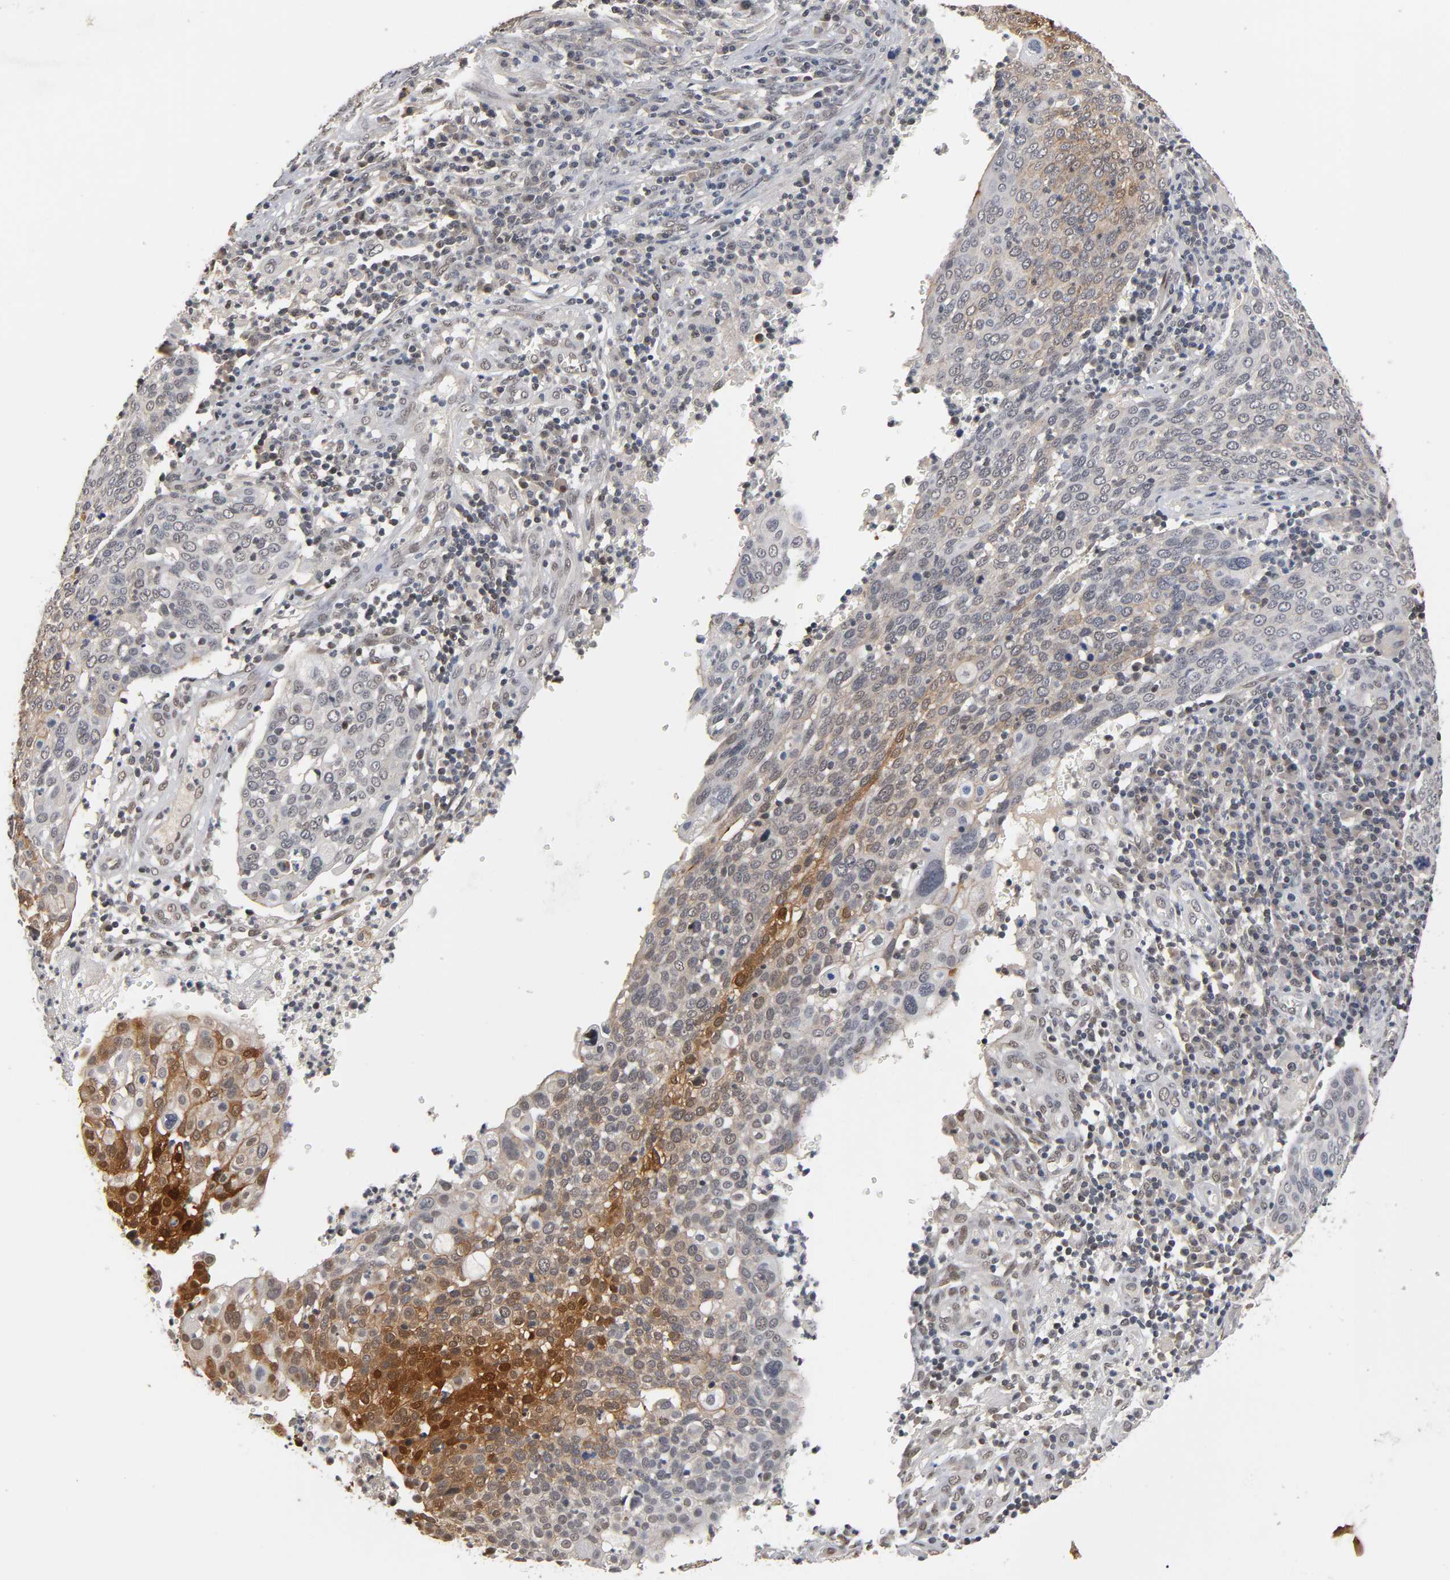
{"staining": {"intensity": "moderate", "quantity": "25%-75%", "location": "cytoplasmic/membranous,nuclear"}, "tissue": "cervical cancer", "cell_type": "Tumor cells", "image_type": "cancer", "snomed": [{"axis": "morphology", "description": "Squamous cell carcinoma, NOS"}, {"axis": "topography", "description": "Cervix"}], "caption": "This is a photomicrograph of immunohistochemistry (IHC) staining of cervical cancer (squamous cell carcinoma), which shows moderate staining in the cytoplasmic/membranous and nuclear of tumor cells.", "gene": "HTR1E", "patient": {"sex": "female", "age": 40}}